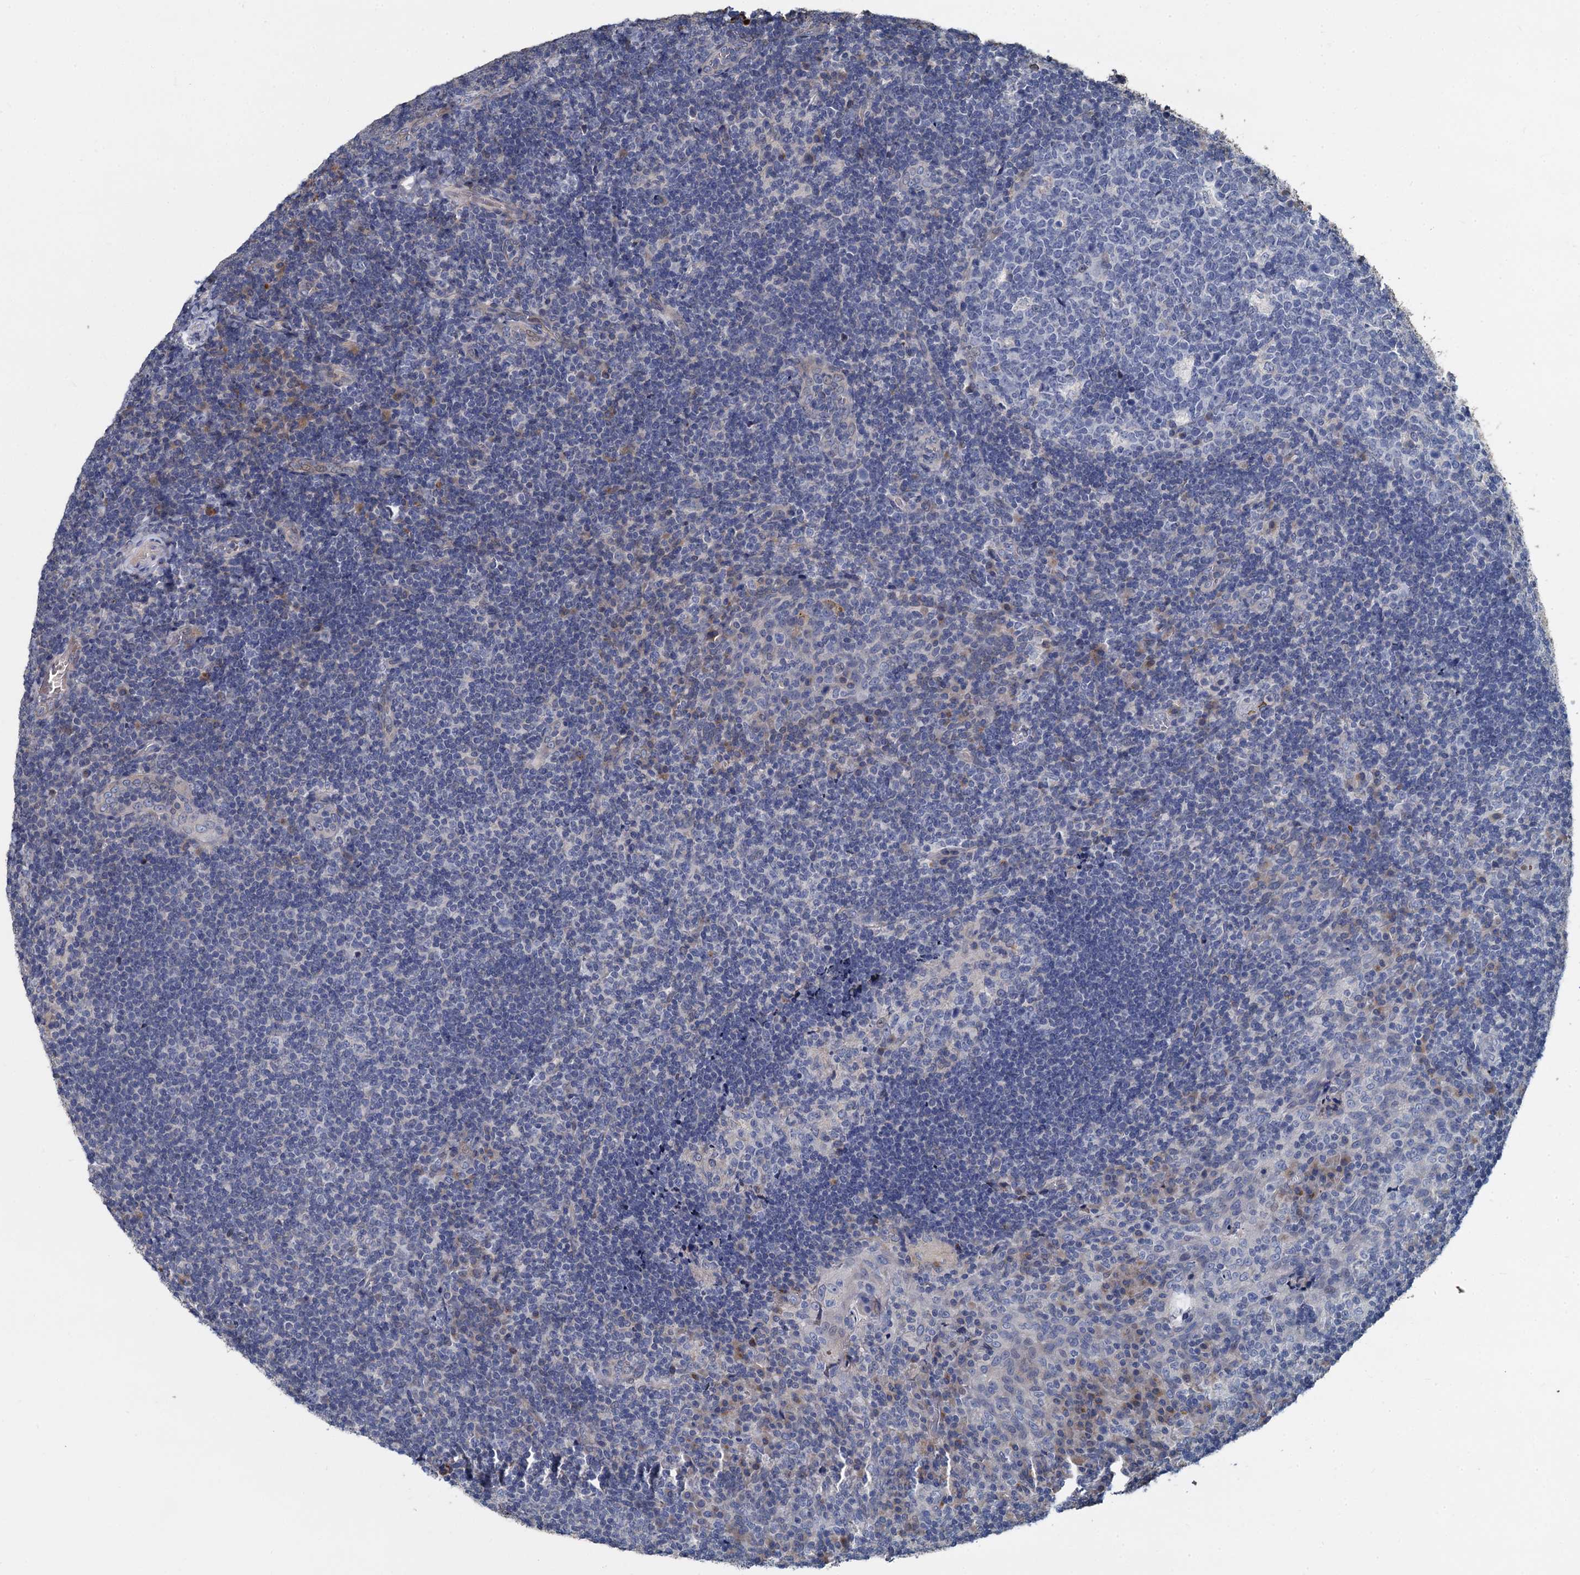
{"staining": {"intensity": "negative", "quantity": "none", "location": "none"}, "tissue": "tonsil", "cell_type": "Germinal center cells", "image_type": "normal", "snomed": [{"axis": "morphology", "description": "Normal tissue, NOS"}, {"axis": "topography", "description": "Tonsil"}], "caption": "DAB immunohistochemical staining of normal human tonsil shows no significant staining in germinal center cells.", "gene": "TCTN2", "patient": {"sex": "male", "age": 17}}